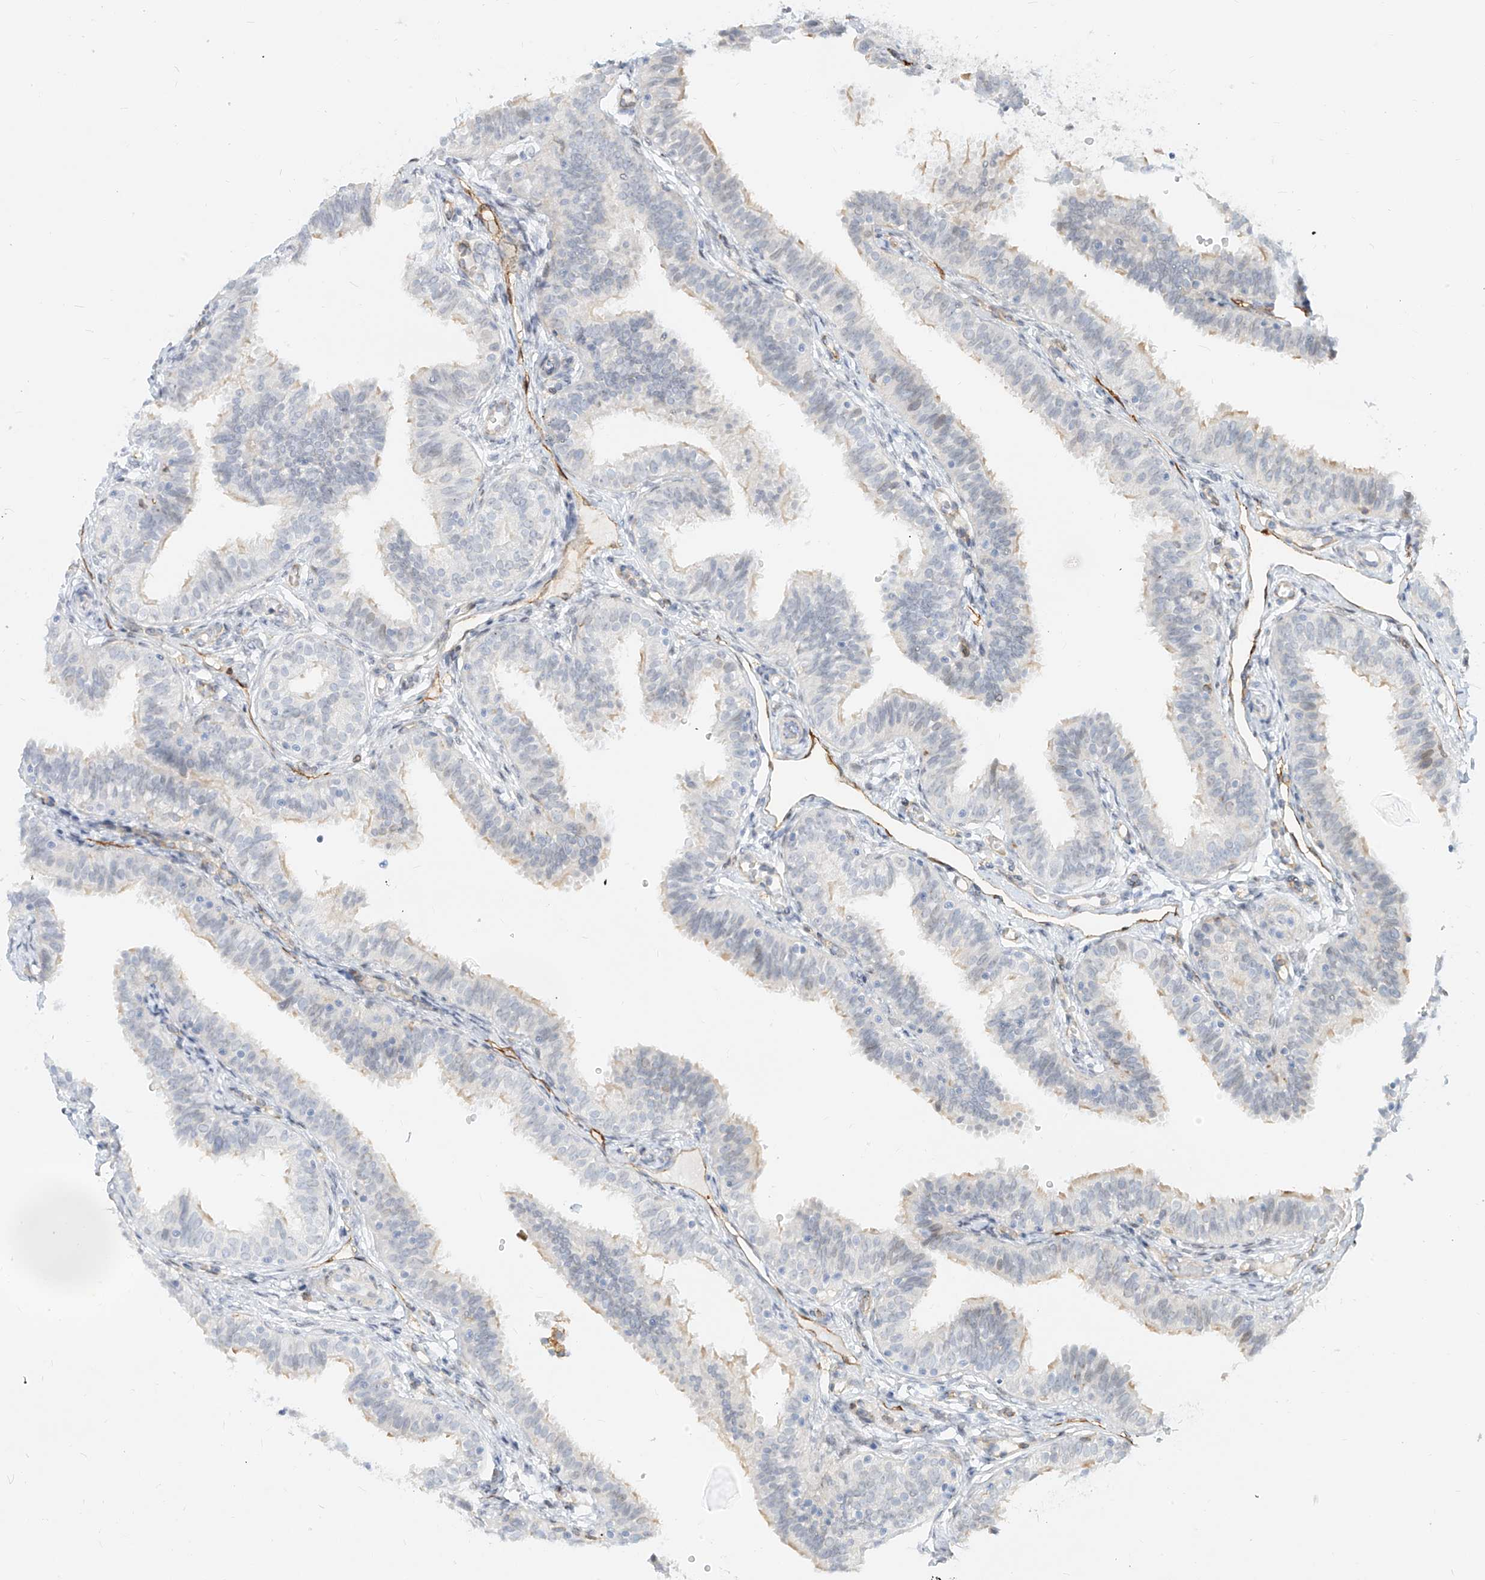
{"staining": {"intensity": "weak", "quantity": "<25%", "location": "cytoplasmic/membranous,nuclear"}, "tissue": "fallopian tube", "cell_type": "Glandular cells", "image_type": "normal", "snomed": [{"axis": "morphology", "description": "Normal tissue, NOS"}, {"axis": "topography", "description": "Fallopian tube"}], "caption": "Protein analysis of normal fallopian tube demonstrates no significant positivity in glandular cells.", "gene": "NHSL1", "patient": {"sex": "female", "age": 35}}